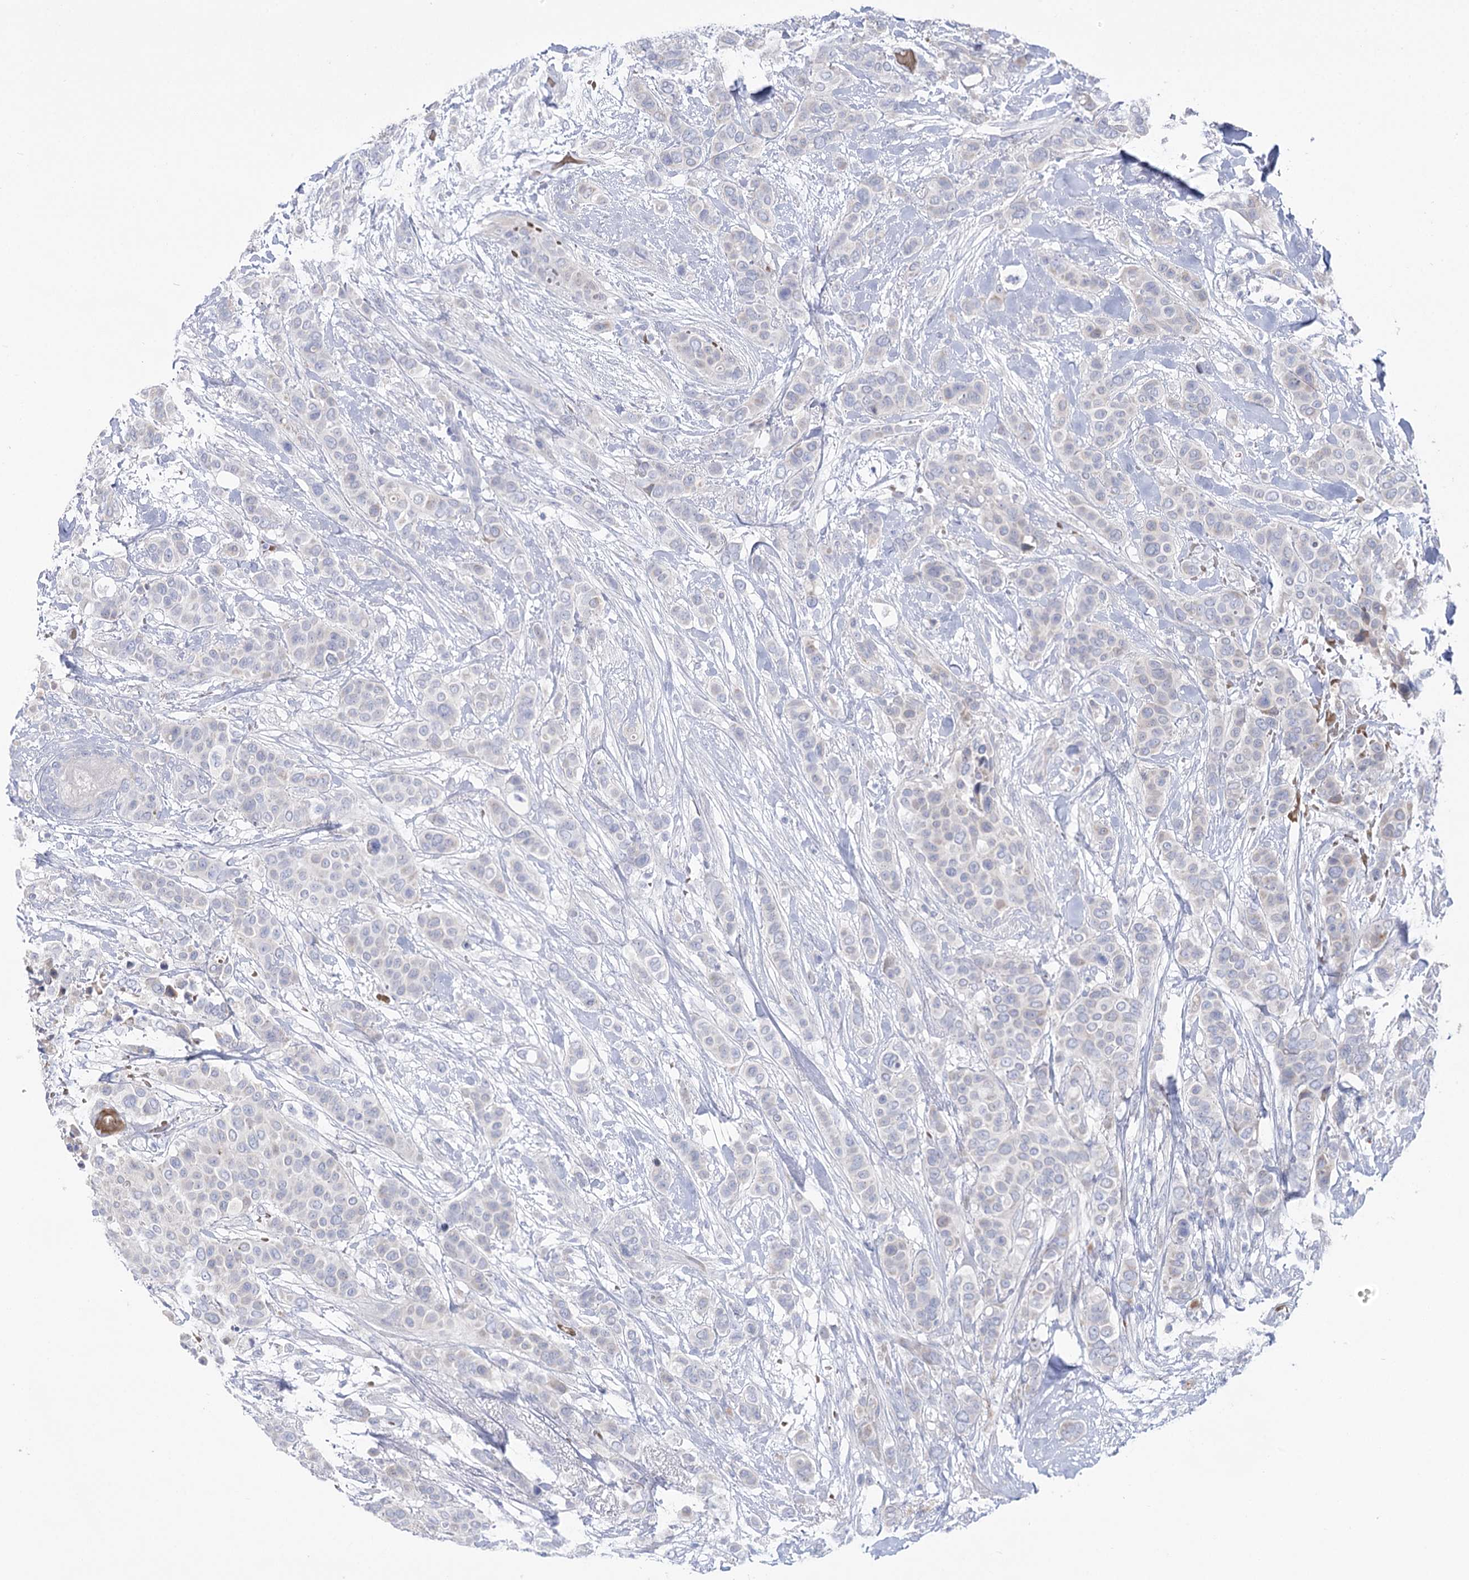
{"staining": {"intensity": "negative", "quantity": "none", "location": "none"}, "tissue": "breast cancer", "cell_type": "Tumor cells", "image_type": "cancer", "snomed": [{"axis": "morphology", "description": "Lobular carcinoma"}, {"axis": "topography", "description": "Breast"}], "caption": "Lobular carcinoma (breast) stained for a protein using immunohistochemistry shows no expression tumor cells.", "gene": "SIAE", "patient": {"sex": "female", "age": 51}}